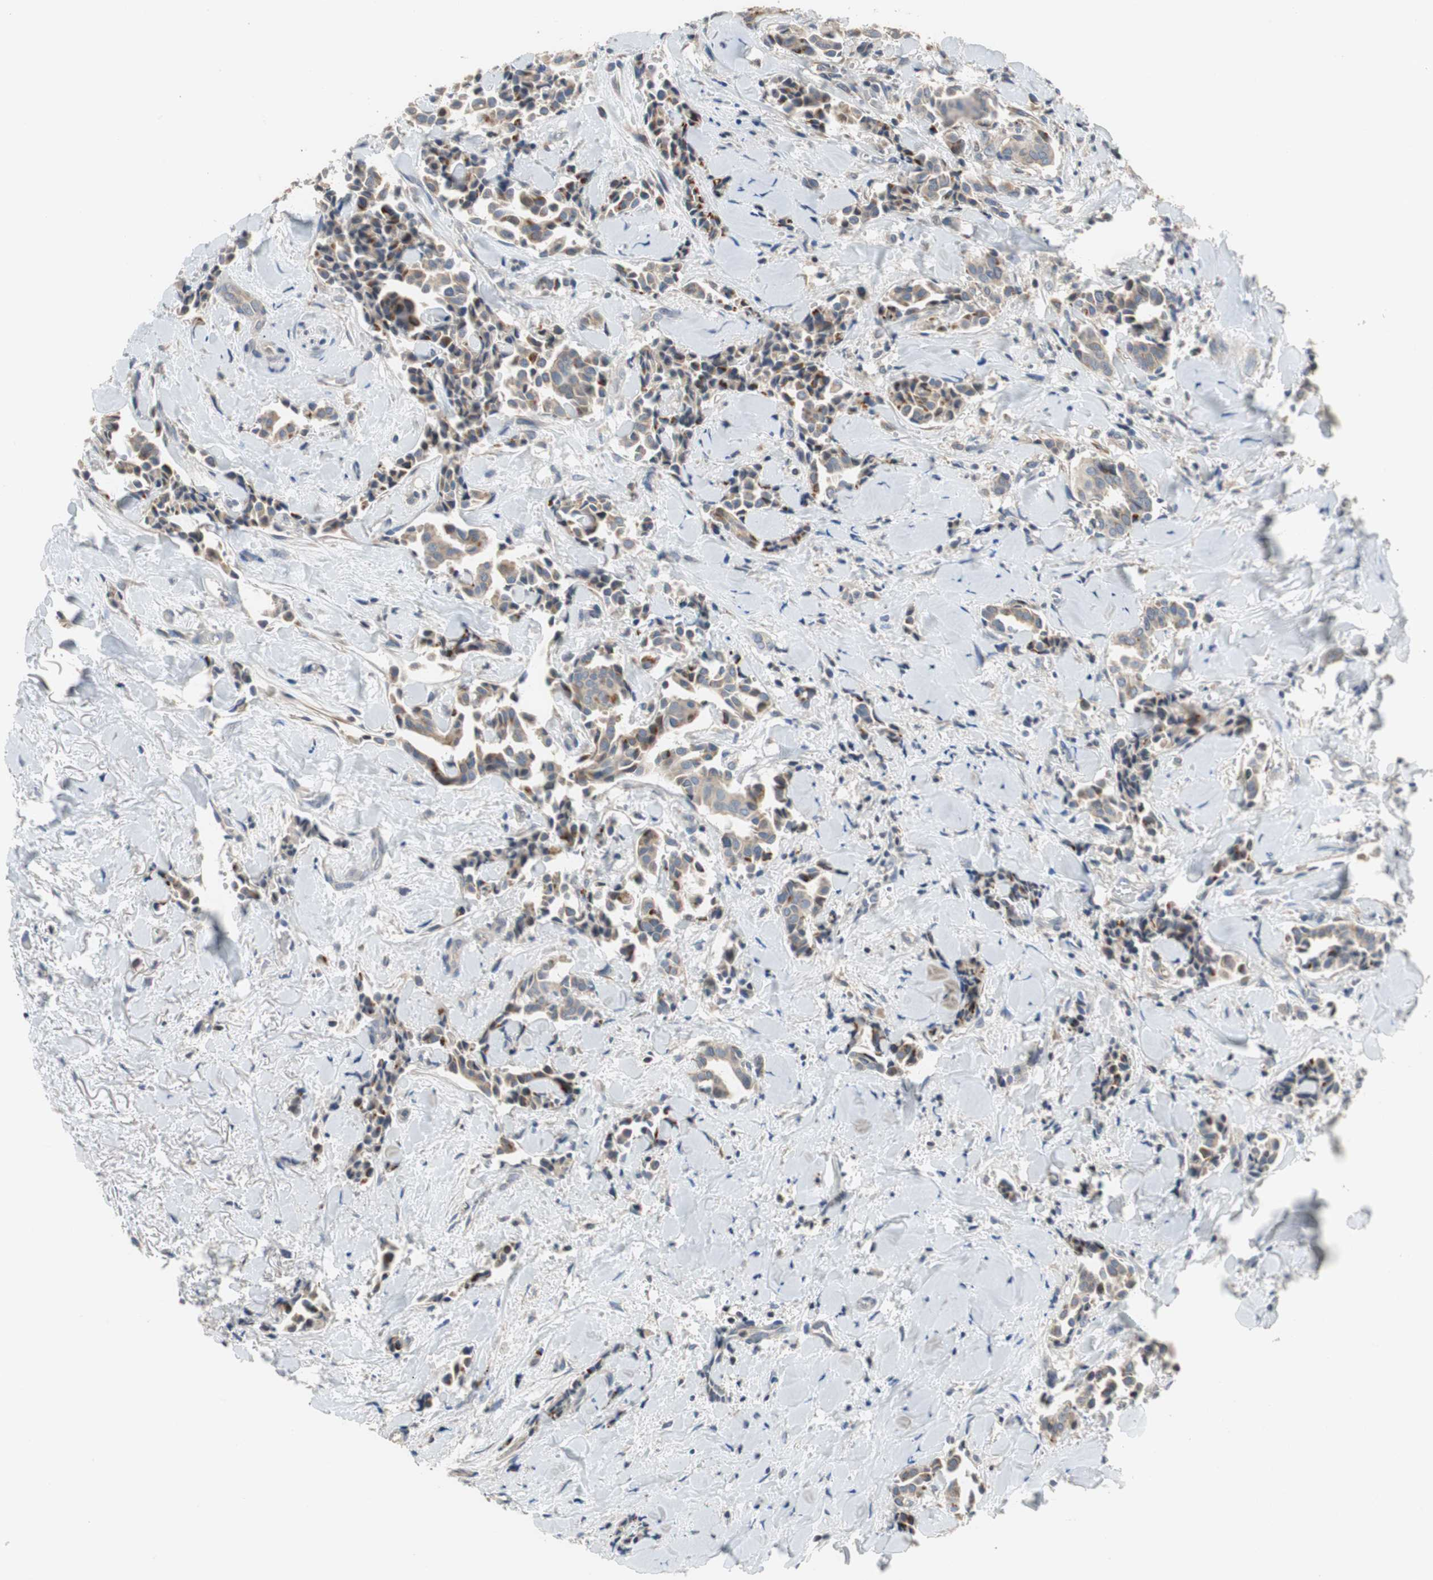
{"staining": {"intensity": "moderate", "quantity": "25%-75%", "location": "cytoplasmic/membranous"}, "tissue": "head and neck cancer", "cell_type": "Tumor cells", "image_type": "cancer", "snomed": [{"axis": "morphology", "description": "Adenocarcinoma, NOS"}, {"axis": "topography", "description": "Salivary gland"}, {"axis": "topography", "description": "Head-Neck"}], "caption": "Adenocarcinoma (head and neck) tissue shows moderate cytoplasmic/membranous staining in approximately 25%-75% of tumor cells, visualized by immunohistochemistry.", "gene": "ALPL", "patient": {"sex": "female", "age": 59}}